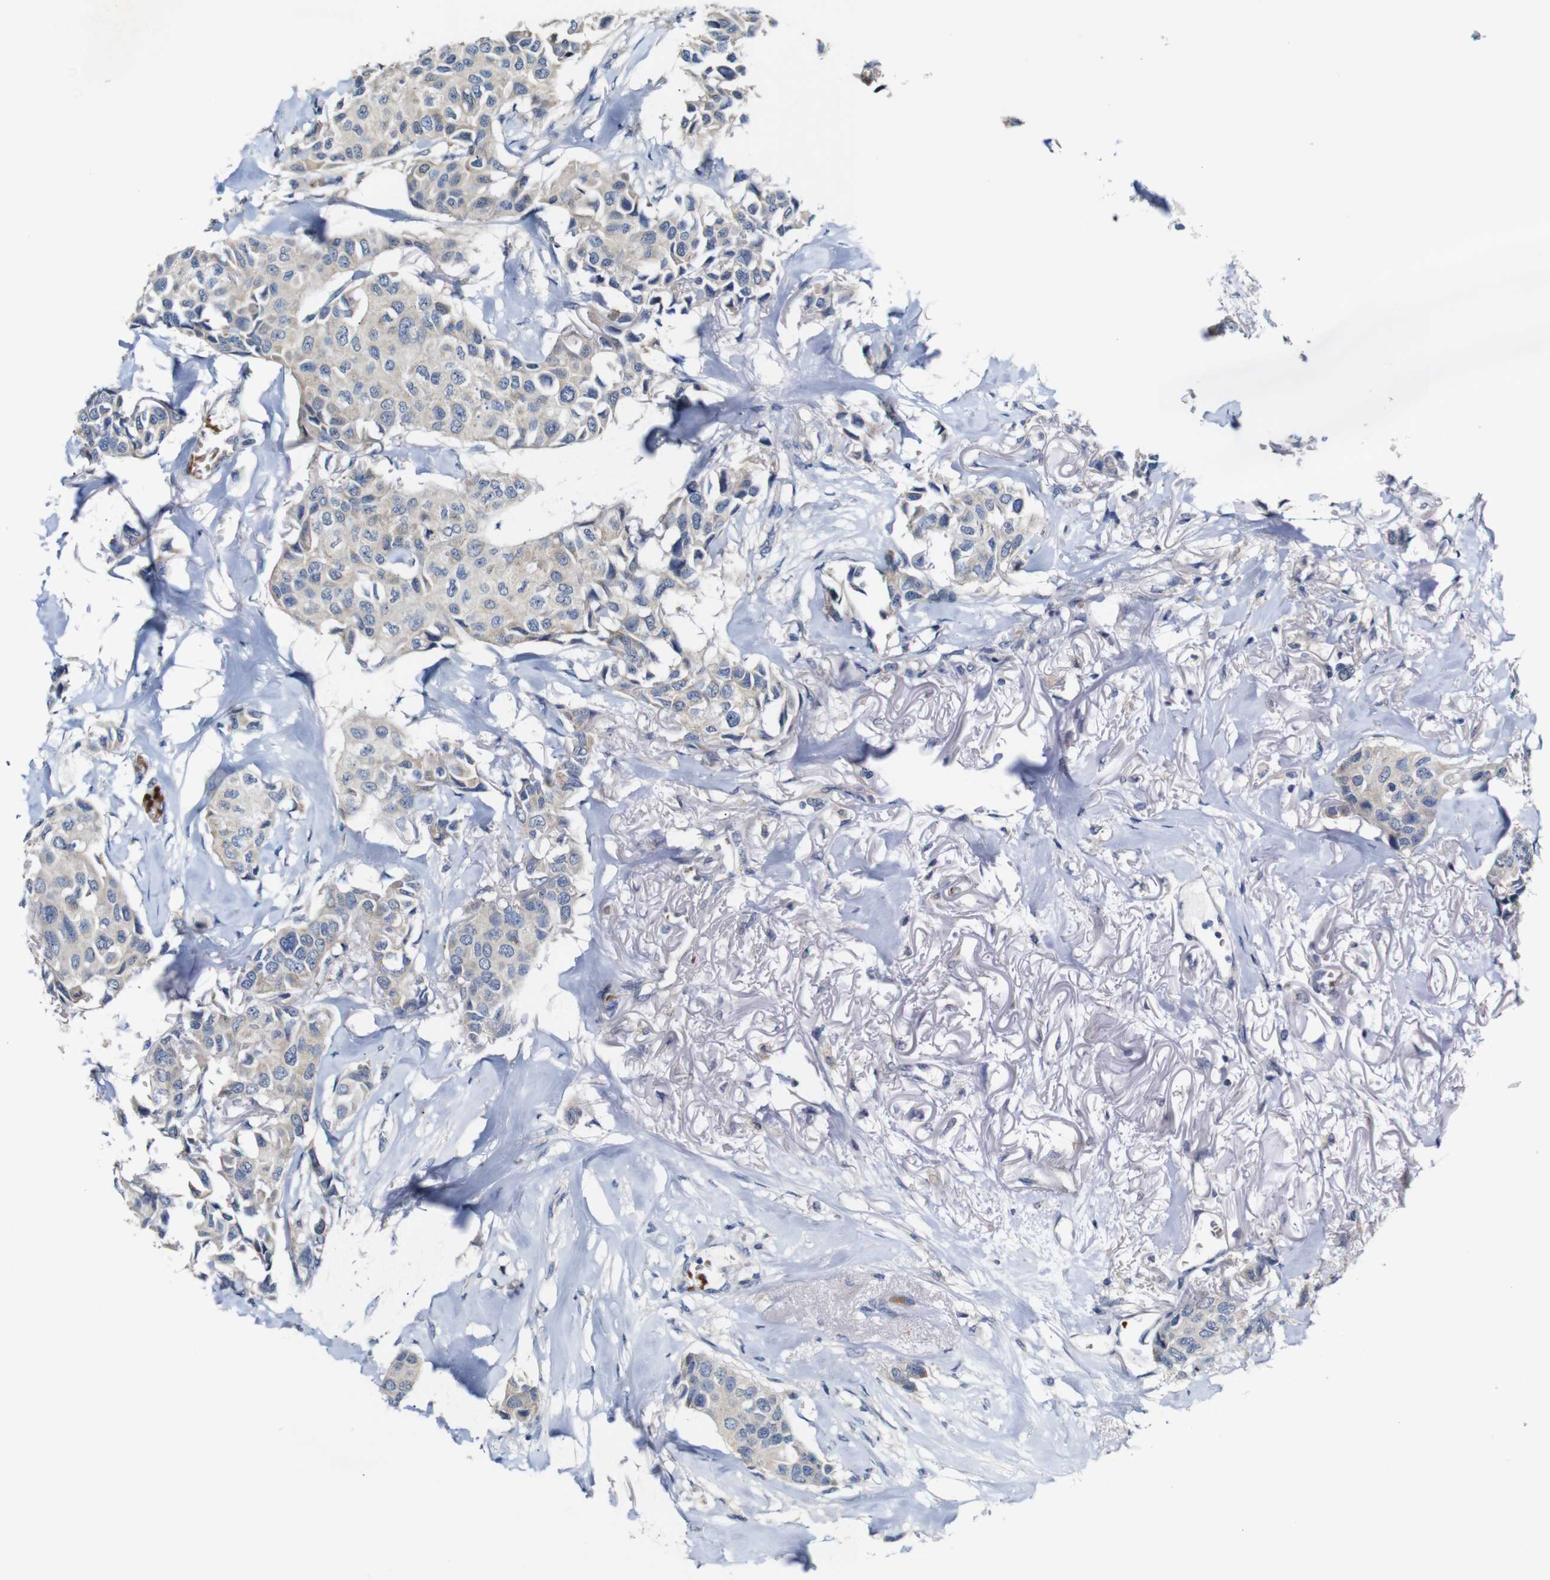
{"staining": {"intensity": "weak", "quantity": ">75%", "location": "cytoplasmic/membranous"}, "tissue": "breast cancer", "cell_type": "Tumor cells", "image_type": "cancer", "snomed": [{"axis": "morphology", "description": "Duct carcinoma"}, {"axis": "topography", "description": "Breast"}], "caption": "IHC of intraductal carcinoma (breast) displays low levels of weak cytoplasmic/membranous positivity in about >75% of tumor cells.", "gene": "TBC1D32", "patient": {"sex": "female", "age": 80}}